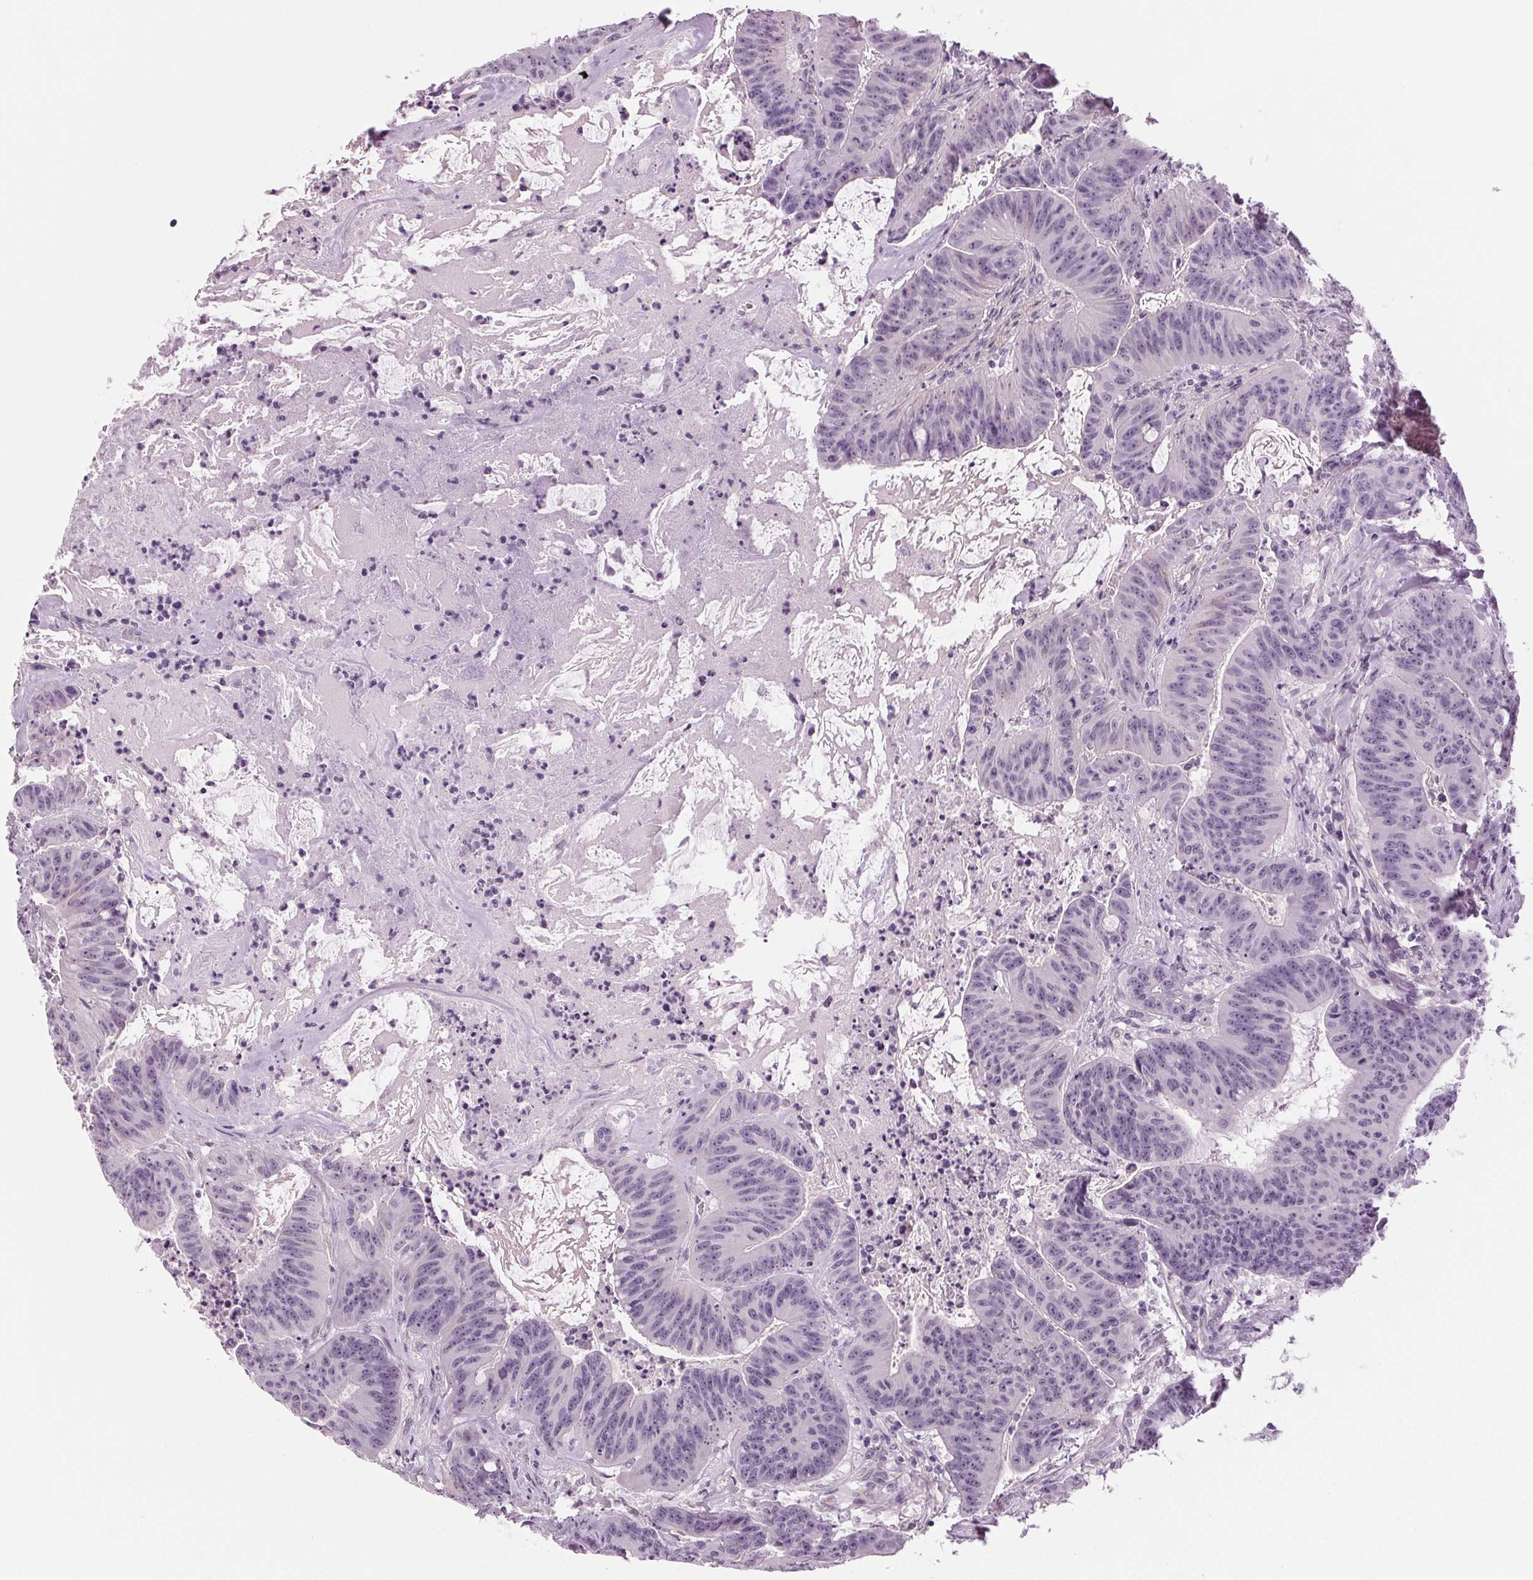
{"staining": {"intensity": "negative", "quantity": "none", "location": "none"}, "tissue": "colorectal cancer", "cell_type": "Tumor cells", "image_type": "cancer", "snomed": [{"axis": "morphology", "description": "Adenocarcinoma, NOS"}, {"axis": "topography", "description": "Colon"}], "caption": "Colorectal cancer (adenocarcinoma) was stained to show a protein in brown. There is no significant positivity in tumor cells.", "gene": "BHLHE22", "patient": {"sex": "male", "age": 33}}